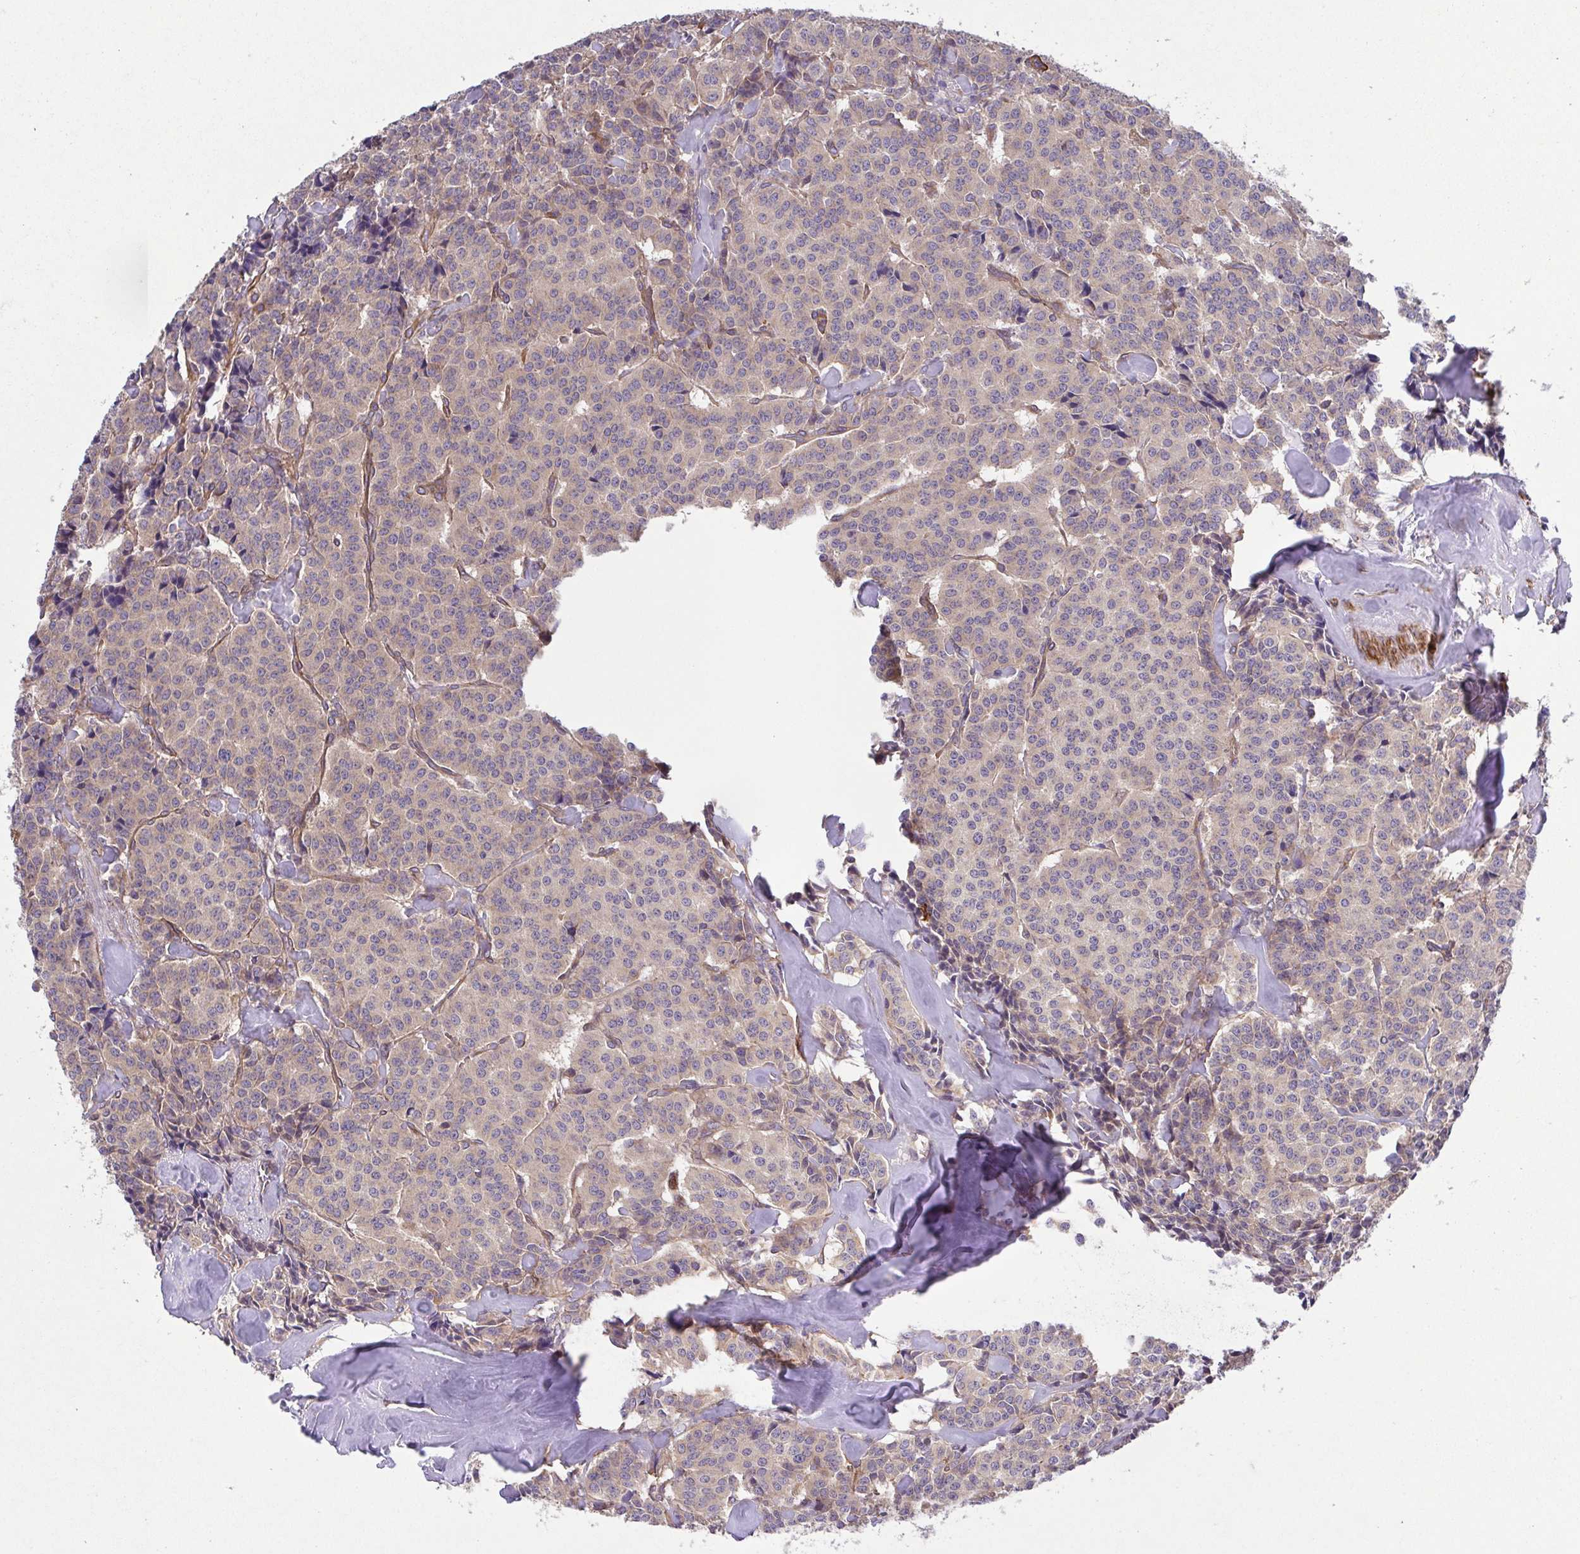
{"staining": {"intensity": "weak", "quantity": "25%-75%", "location": "cytoplasmic/membranous"}, "tissue": "carcinoid", "cell_type": "Tumor cells", "image_type": "cancer", "snomed": [{"axis": "morphology", "description": "Normal tissue, NOS"}, {"axis": "morphology", "description": "Carcinoid, malignant, NOS"}, {"axis": "topography", "description": "Lung"}], "caption": "Weak cytoplasmic/membranous positivity is identified in approximately 25%-75% of tumor cells in malignant carcinoid.", "gene": "IDE", "patient": {"sex": "female", "age": 46}}